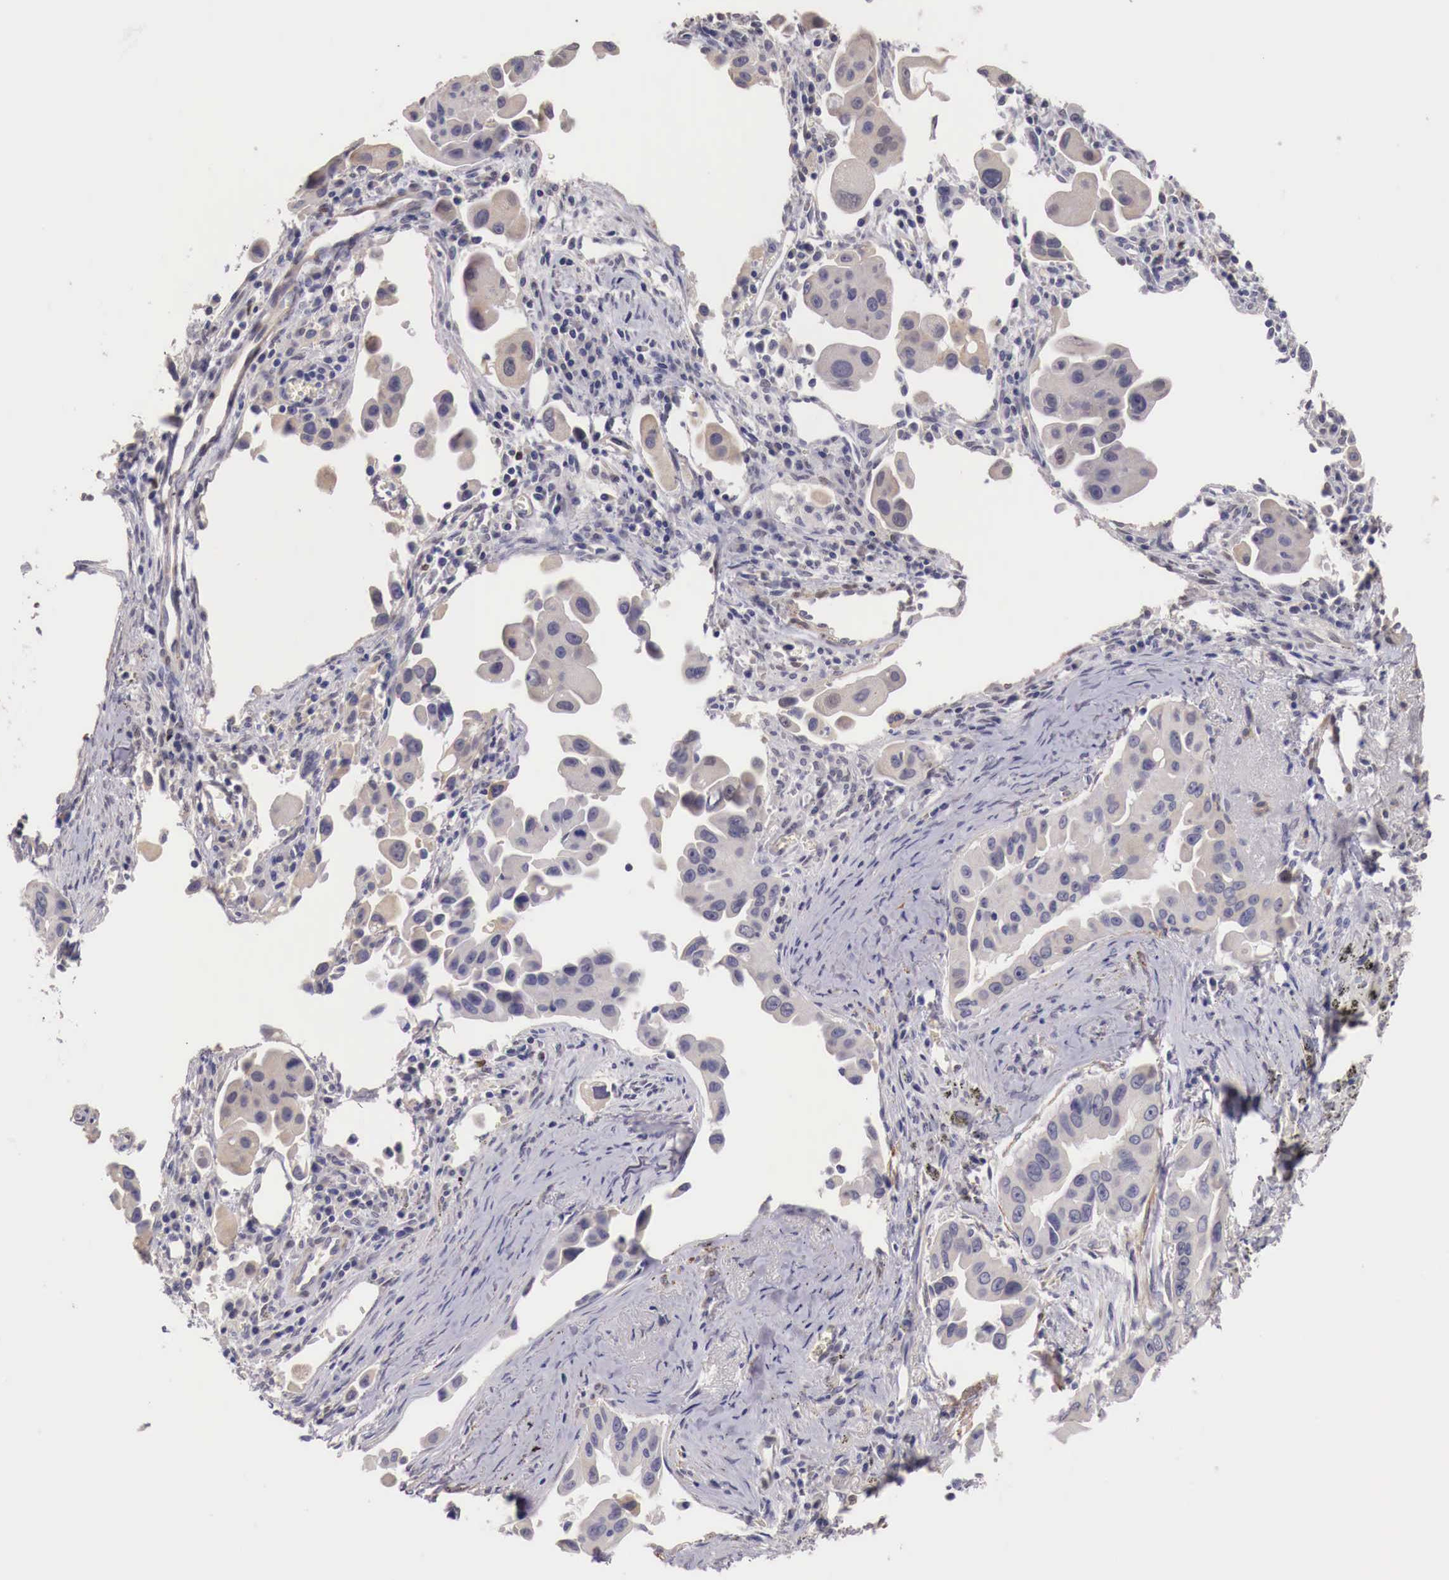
{"staining": {"intensity": "negative", "quantity": "none", "location": "none"}, "tissue": "lung cancer", "cell_type": "Tumor cells", "image_type": "cancer", "snomed": [{"axis": "morphology", "description": "Adenocarcinoma, NOS"}, {"axis": "topography", "description": "Lung"}], "caption": "High power microscopy histopathology image of an IHC histopathology image of lung cancer (adenocarcinoma), revealing no significant expression in tumor cells.", "gene": "ENOX2", "patient": {"sex": "male", "age": 68}}